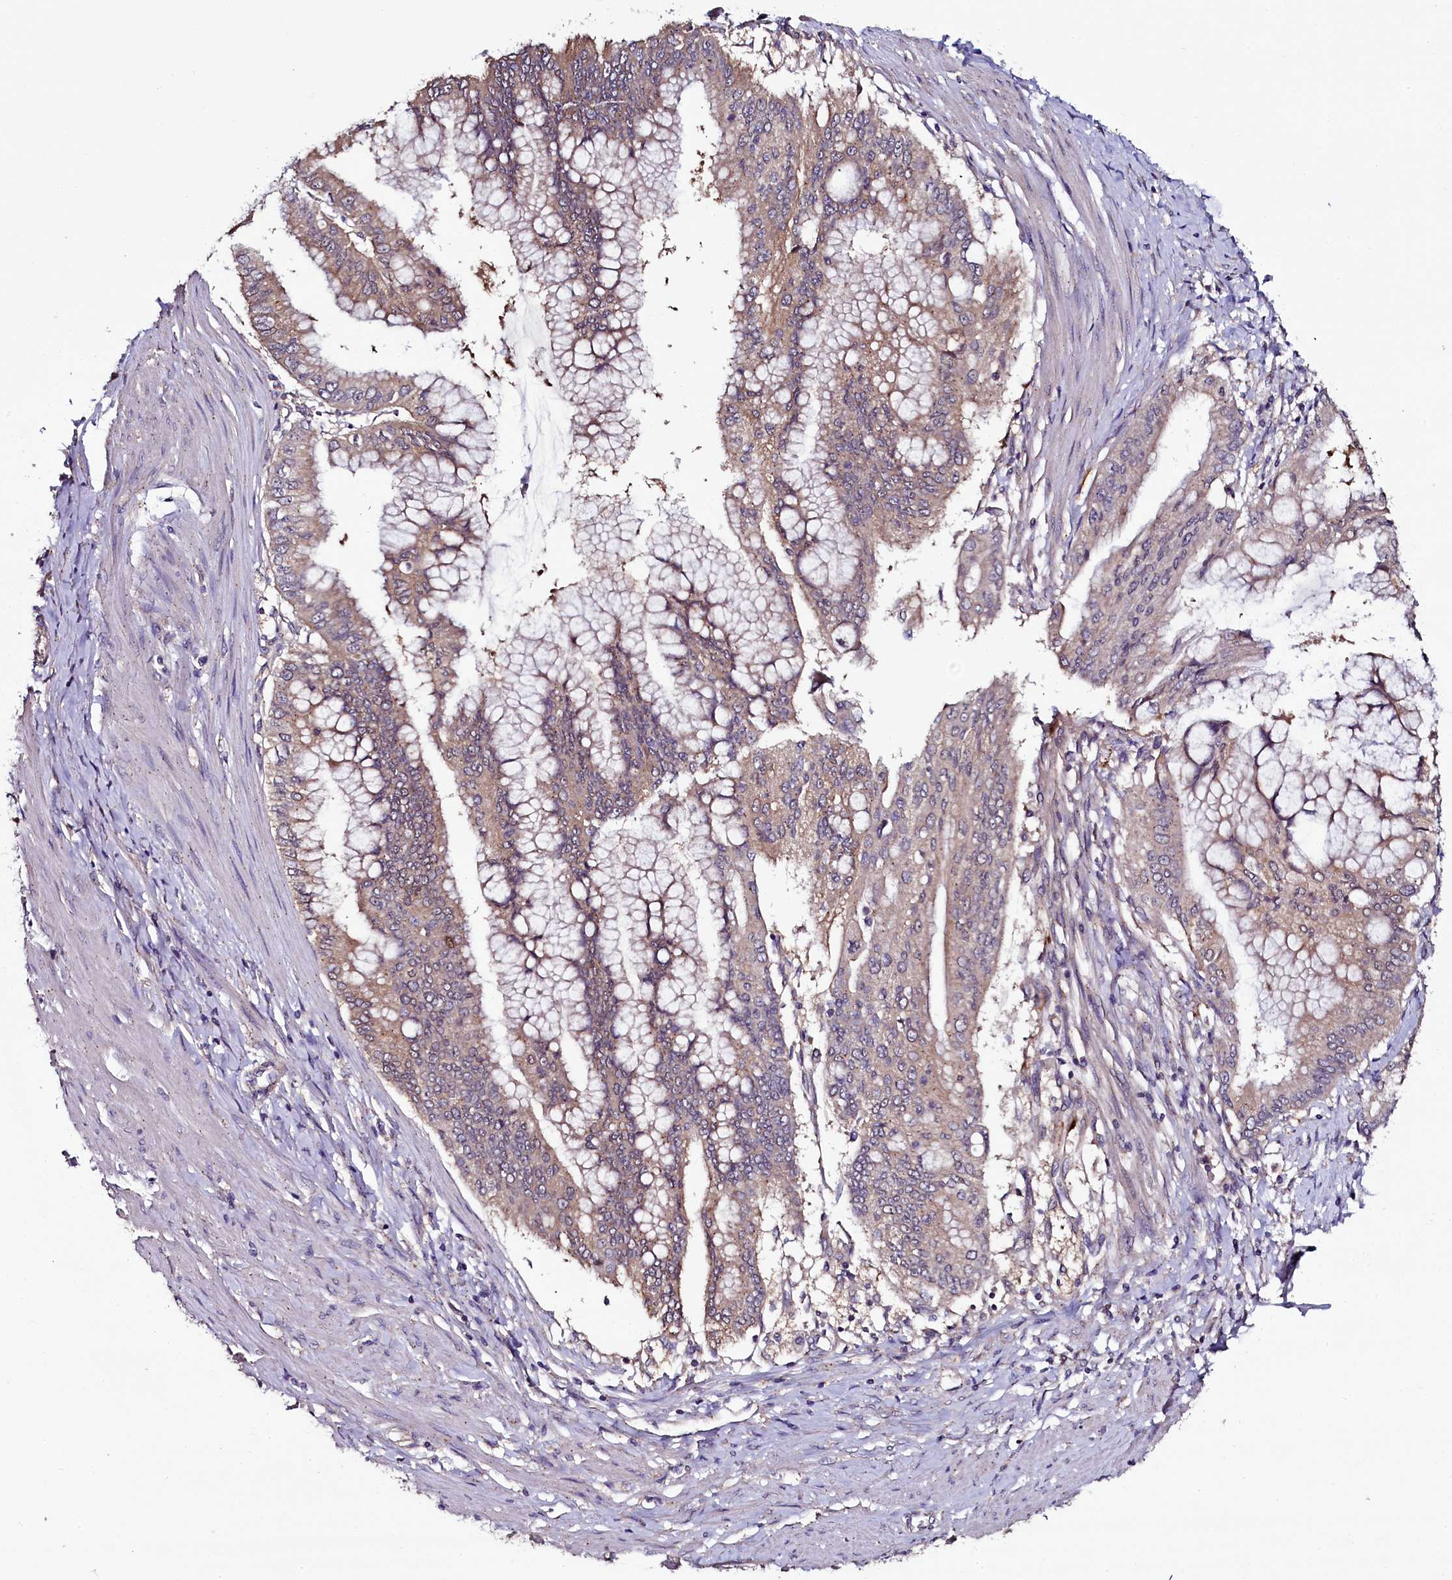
{"staining": {"intensity": "moderate", "quantity": "25%-75%", "location": "cytoplasmic/membranous"}, "tissue": "pancreatic cancer", "cell_type": "Tumor cells", "image_type": "cancer", "snomed": [{"axis": "morphology", "description": "Adenocarcinoma, NOS"}, {"axis": "topography", "description": "Pancreas"}], "caption": "This is an image of immunohistochemistry (IHC) staining of pancreatic cancer, which shows moderate staining in the cytoplasmic/membranous of tumor cells.", "gene": "USPL1", "patient": {"sex": "male", "age": 46}}